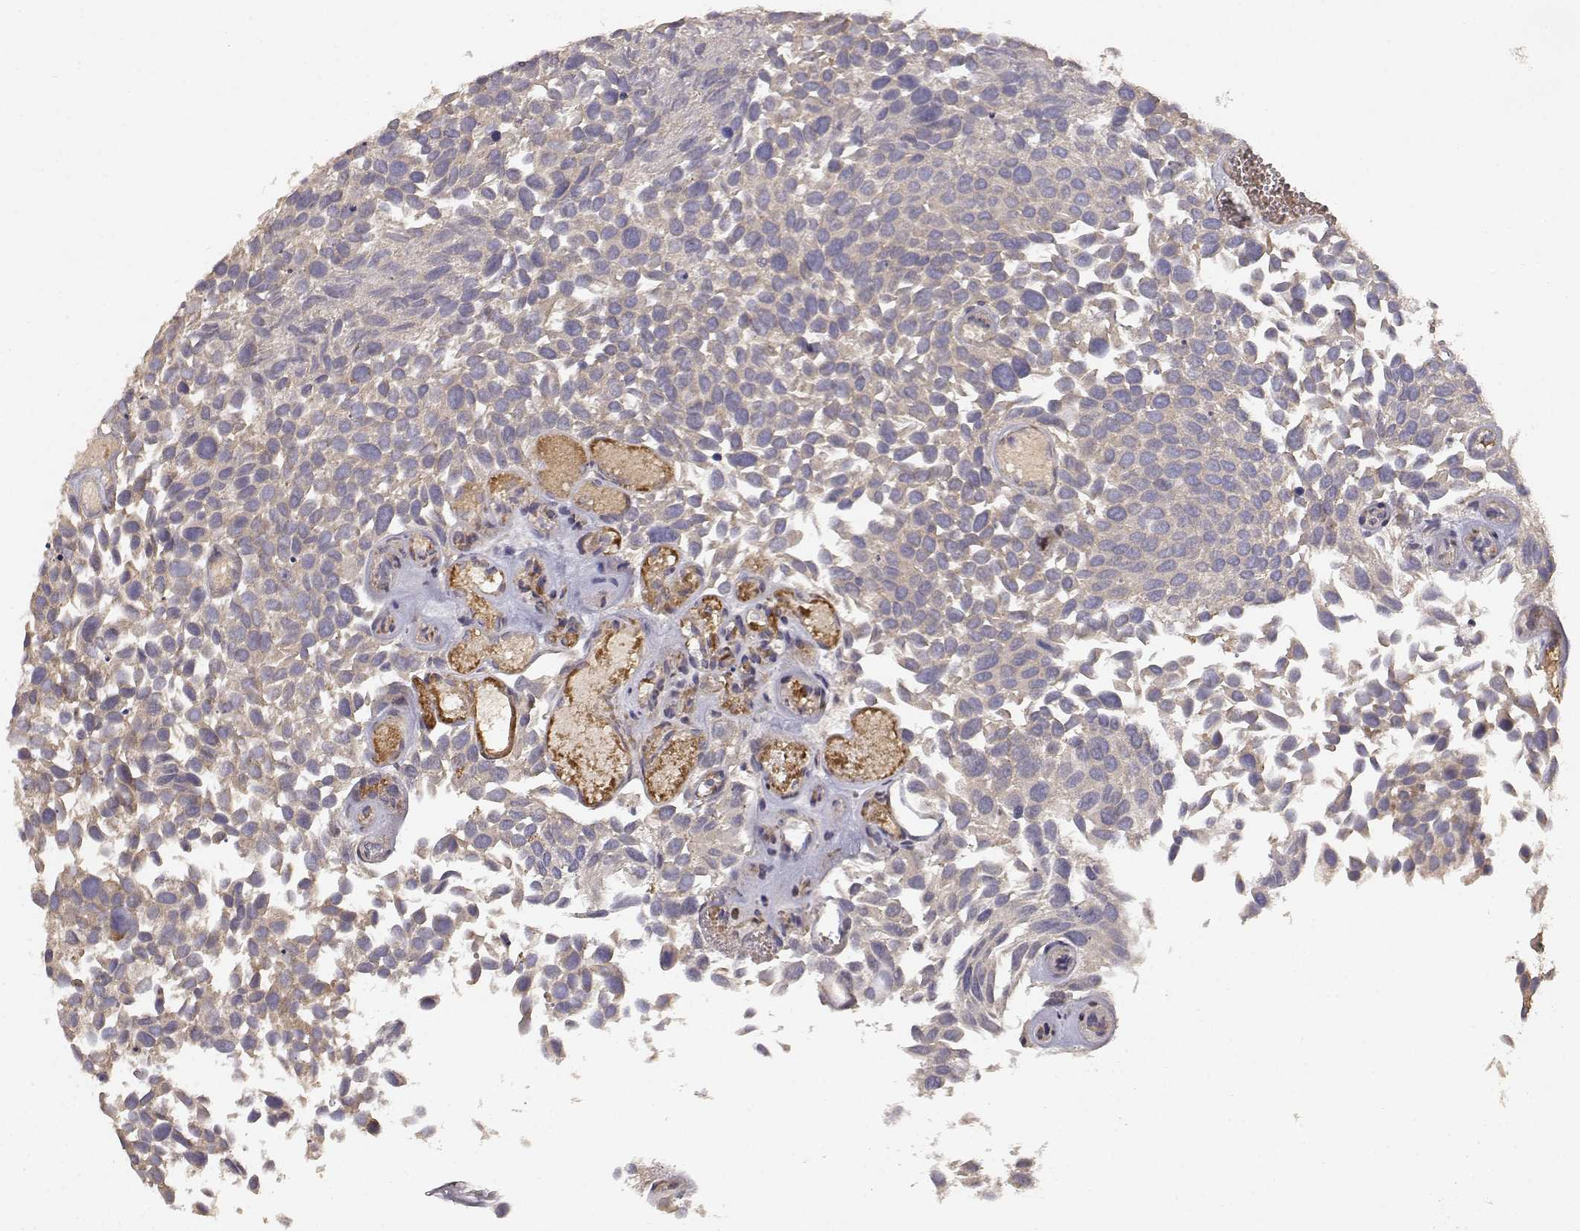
{"staining": {"intensity": "weak", "quantity": ">75%", "location": "cytoplasmic/membranous"}, "tissue": "urothelial cancer", "cell_type": "Tumor cells", "image_type": "cancer", "snomed": [{"axis": "morphology", "description": "Urothelial carcinoma, Low grade"}, {"axis": "topography", "description": "Urinary bladder"}], "caption": "Immunohistochemistry (IHC) (DAB (3,3'-diaminobenzidine)) staining of human urothelial cancer shows weak cytoplasmic/membranous protein staining in approximately >75% of tumor cells.", "gene": "PICK1", "patient": {"sex": "female", "age": 69}}